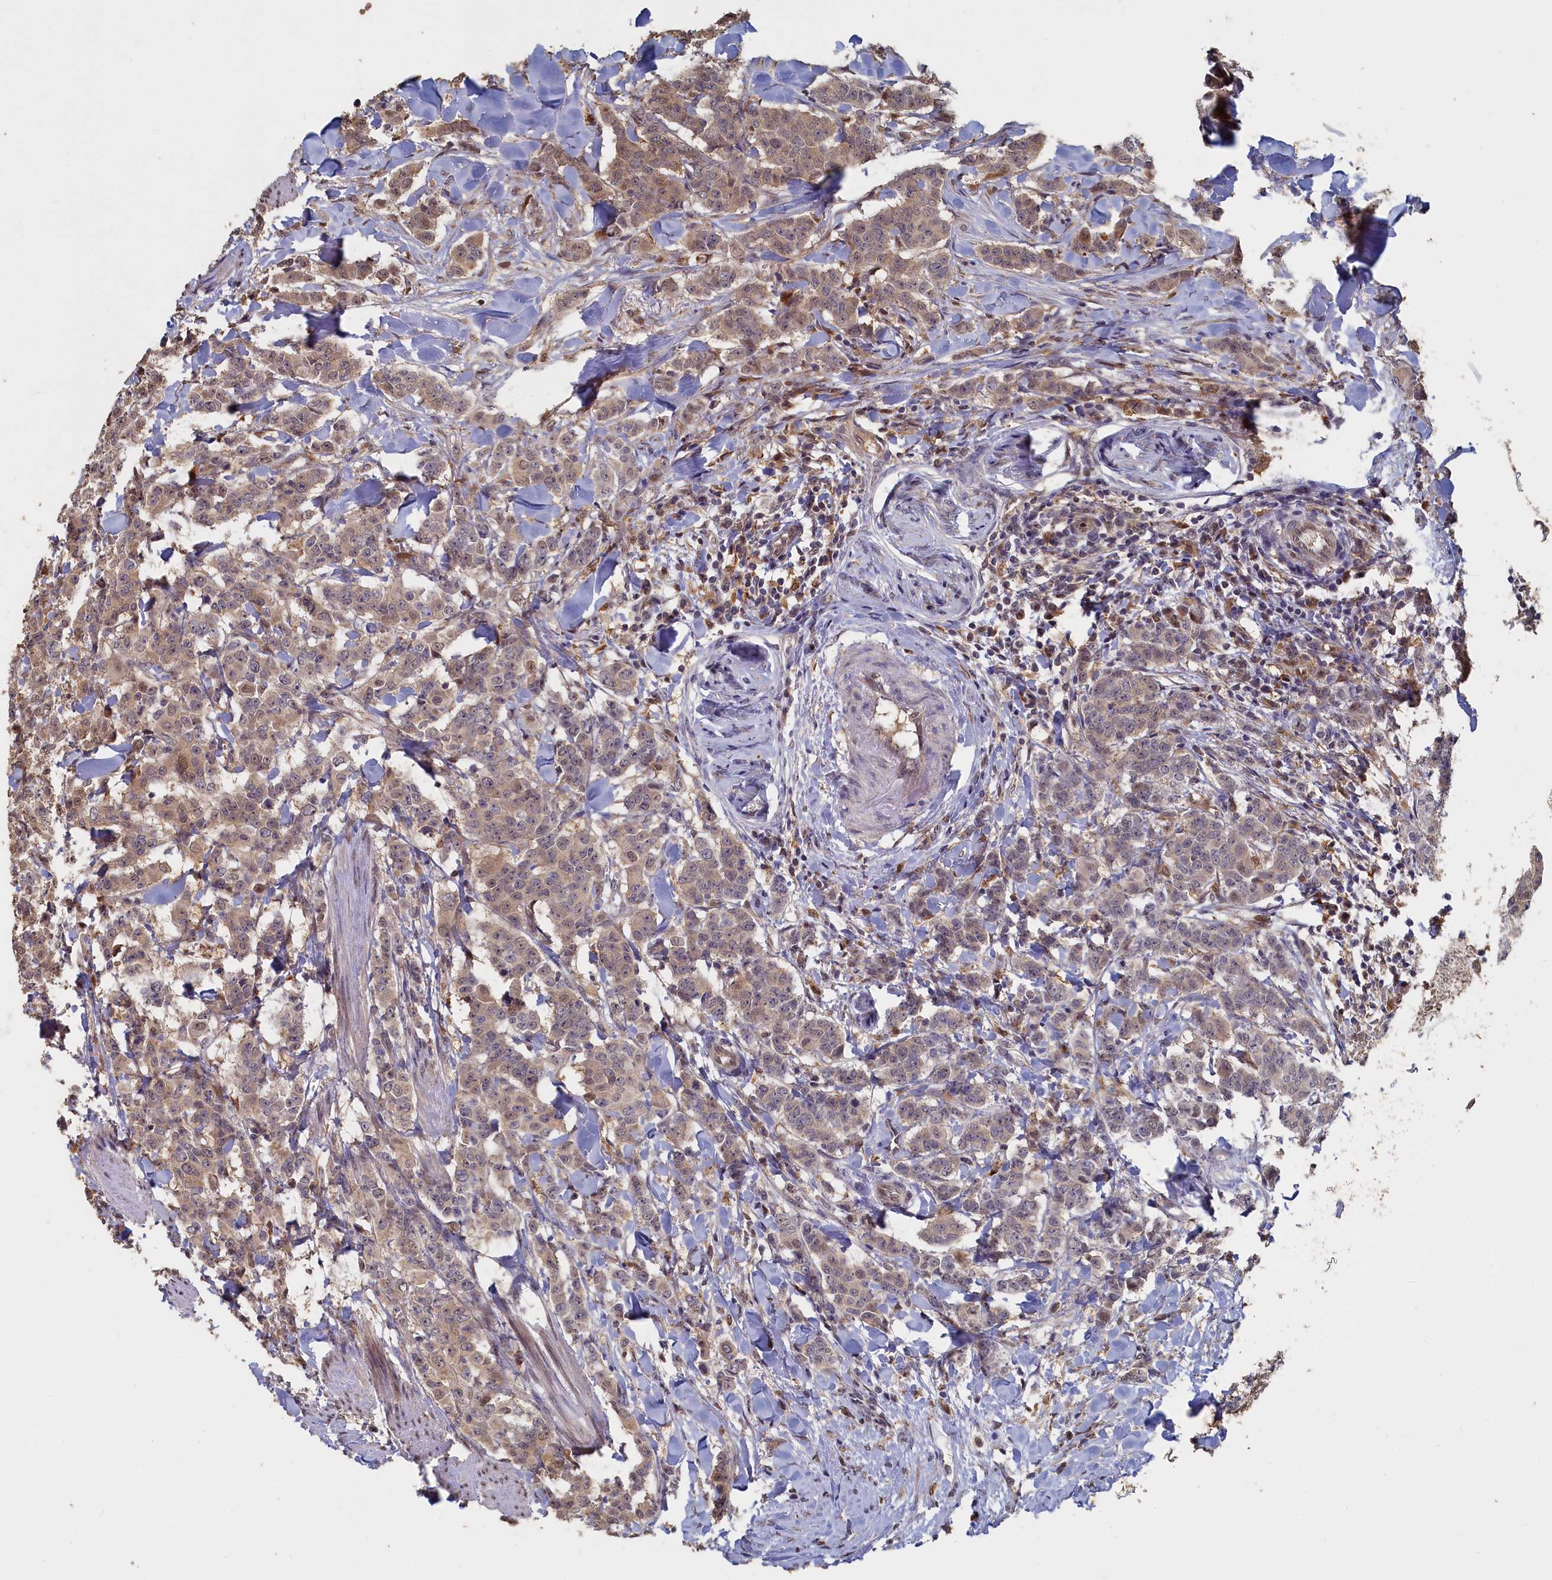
{"staining": {"intensity": "weak", "quantity": ">75%", "location": "cytoplasmic/membranous,nuclear"}, "tissue": "breast cancer", "cell_type": "Tumor cells", "image_type": "cancer", "snomed": [{"axis": "morphology", "description": "Duct carcinoma"}, {"axis": "topography", "description": "Breast"}], "caption": "IHC of human breast infiltrating ductal carcinoma exhibits low levels of weak cytoplasmic/membranous and nuclear expression in approximately >75% of tumor cells. The protein is shown in brown color, while the nuclei are stained blue.", "gene": "UCHL3", "patient": {"sex": "female", "age": 40}}